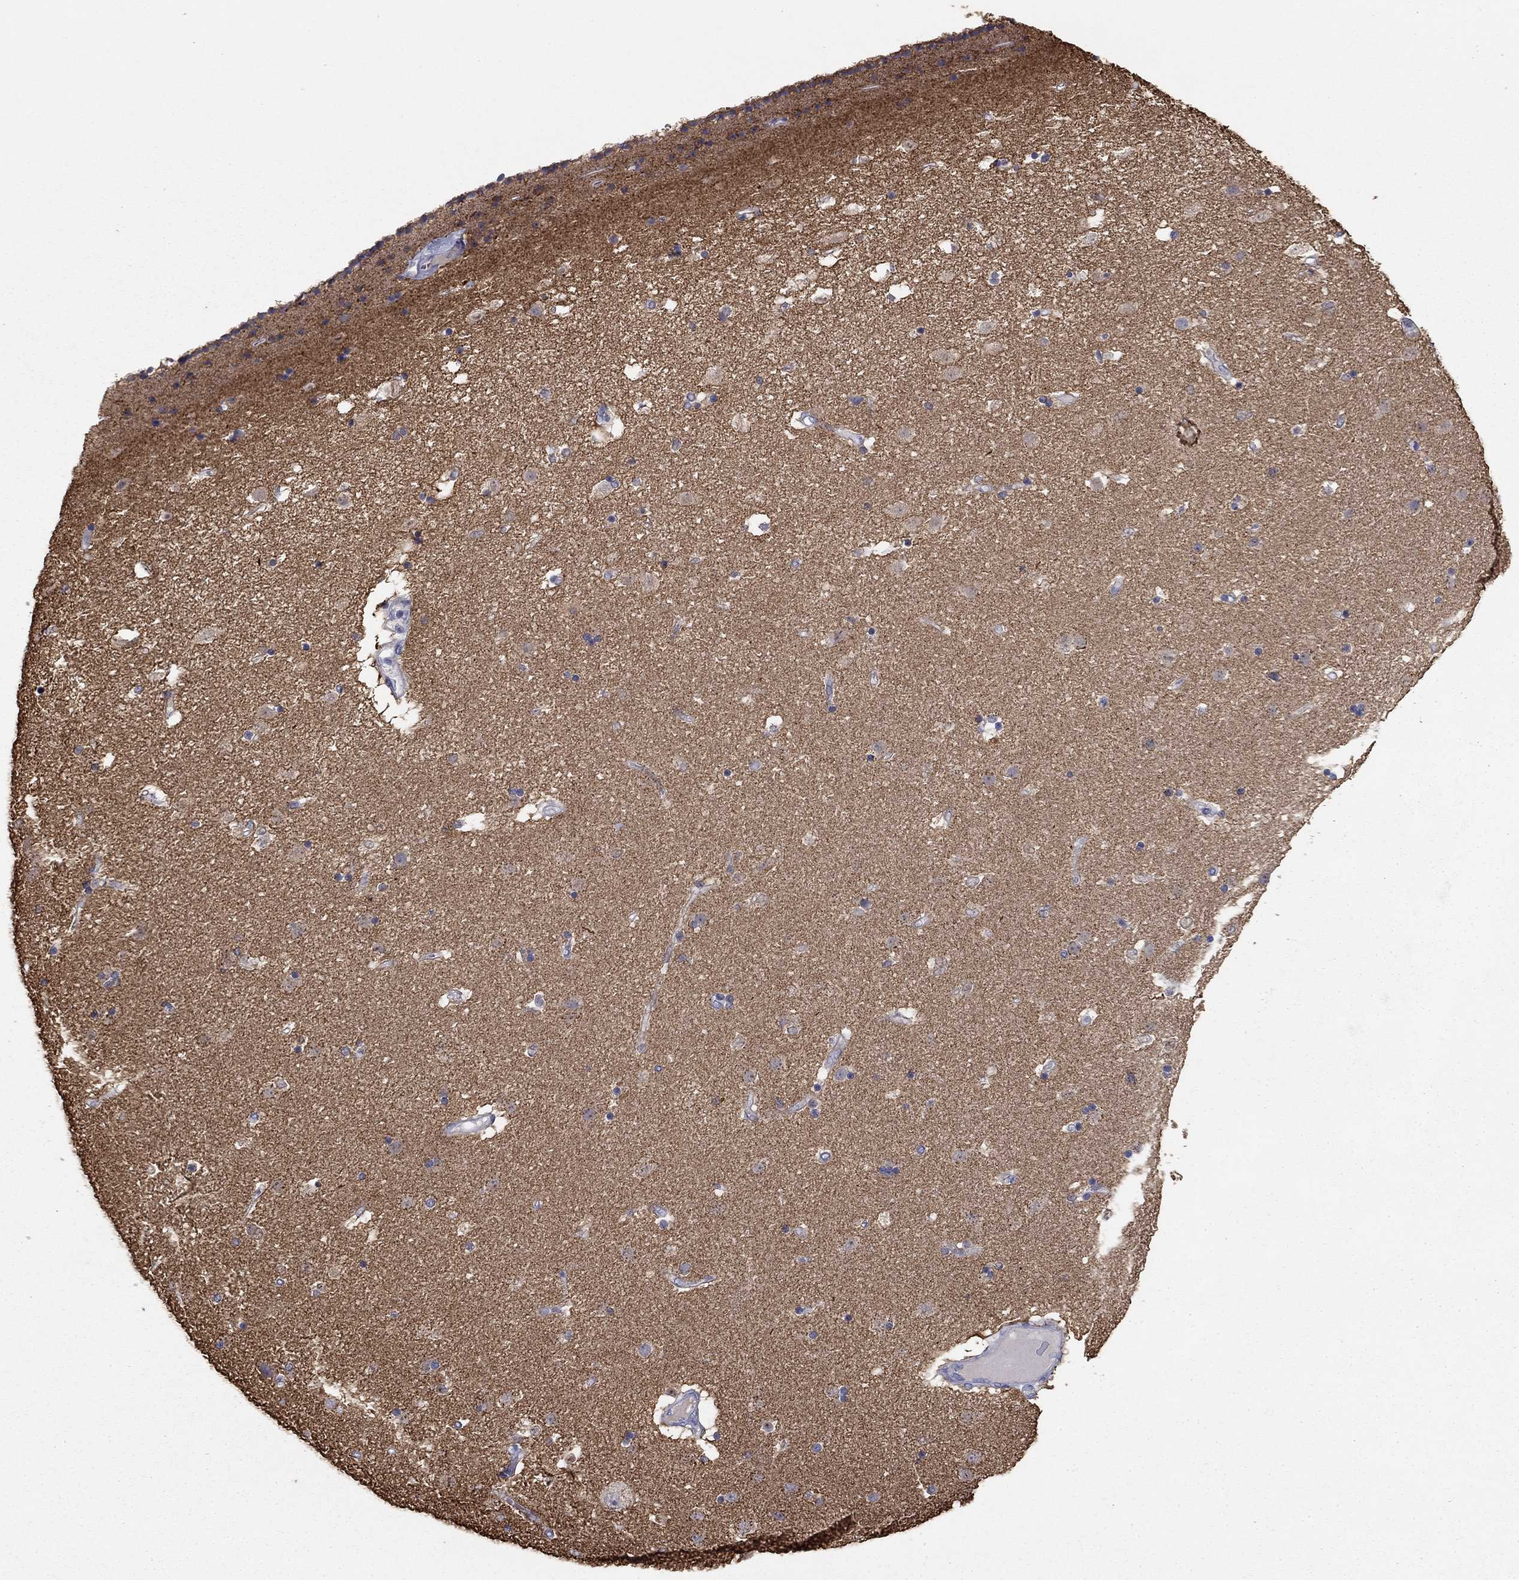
{"staining": {"intensity": "negative", "quantity": "none", "location": "none"}, "tissue": "caudate", "cell_type": "Glial cells", "image_type": "normal", "snomed": [{"axis": "morphology", "description": "Normal tissue, NOS"}, {"axis": "topography", "description": "Lateral ventricle wall"}], "caption": "Protein analysis of unremarkable caudate demonstrates no significant staining in glial cells. The staining is performed using DAB brown chromogen with nuclei counter-stained in using hematoxylin.", "gene": "SEPTIN3", "patient": {"sex": "female", "age": 71}}